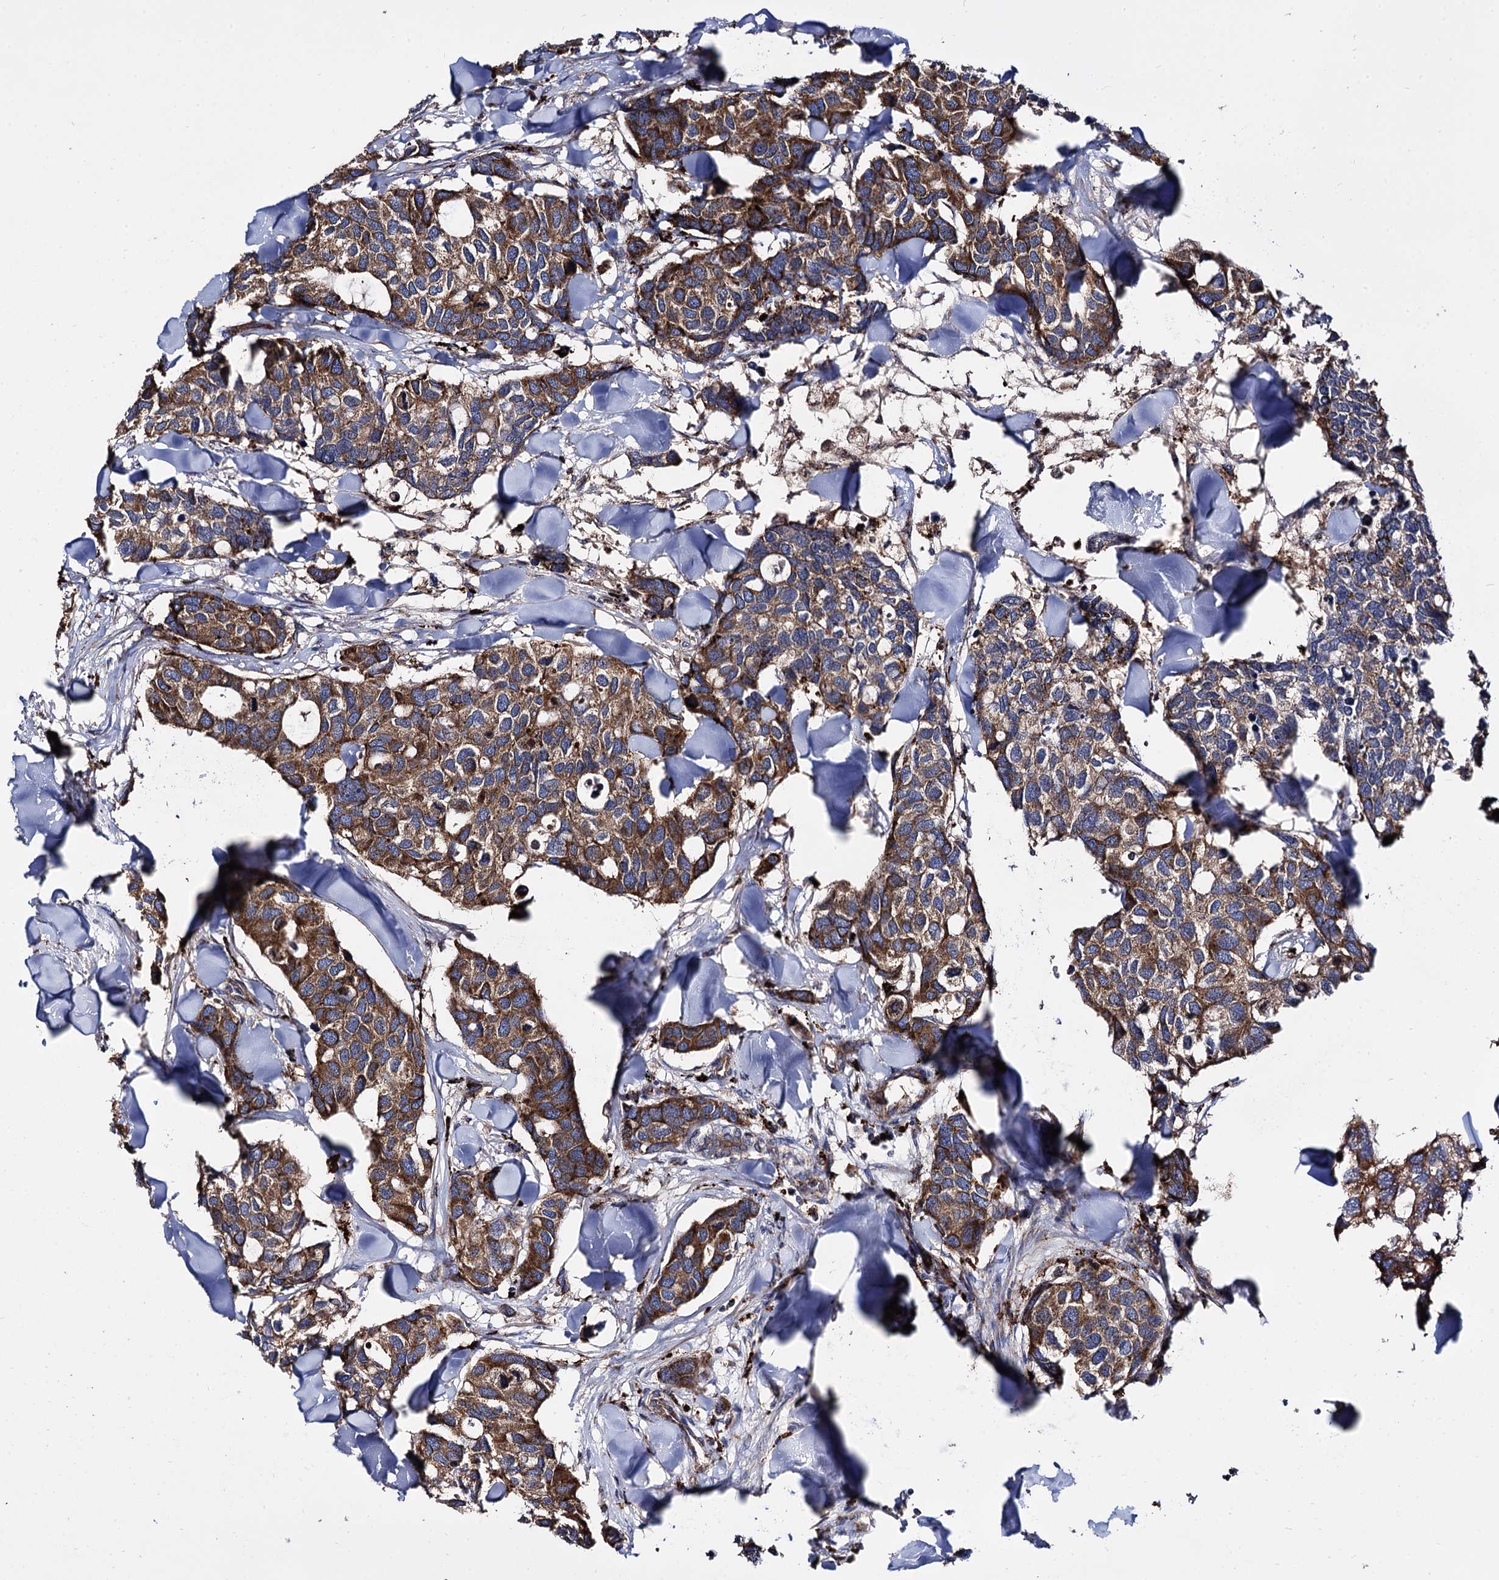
{"staining": {"intensity": "moderate", "quantity": ">75%", "location": "cytoplasmic/membranous"}, "tissue": "breast cancer", "cell_type": "Tumor cells", "image_type": "cancer", "snomed": [{"axis": "morphology", "description": "Duct carcinoma"}, {"axis": "topography", "description": "Breast"}], "caption": "Moderate cytoplasmic/membranous staining for a protein is appreciated in approximately >75% of tumor cells of breast cancer using IHC.", "gene": "IQCH", "patient": {"sex": "female", "age": 83}}